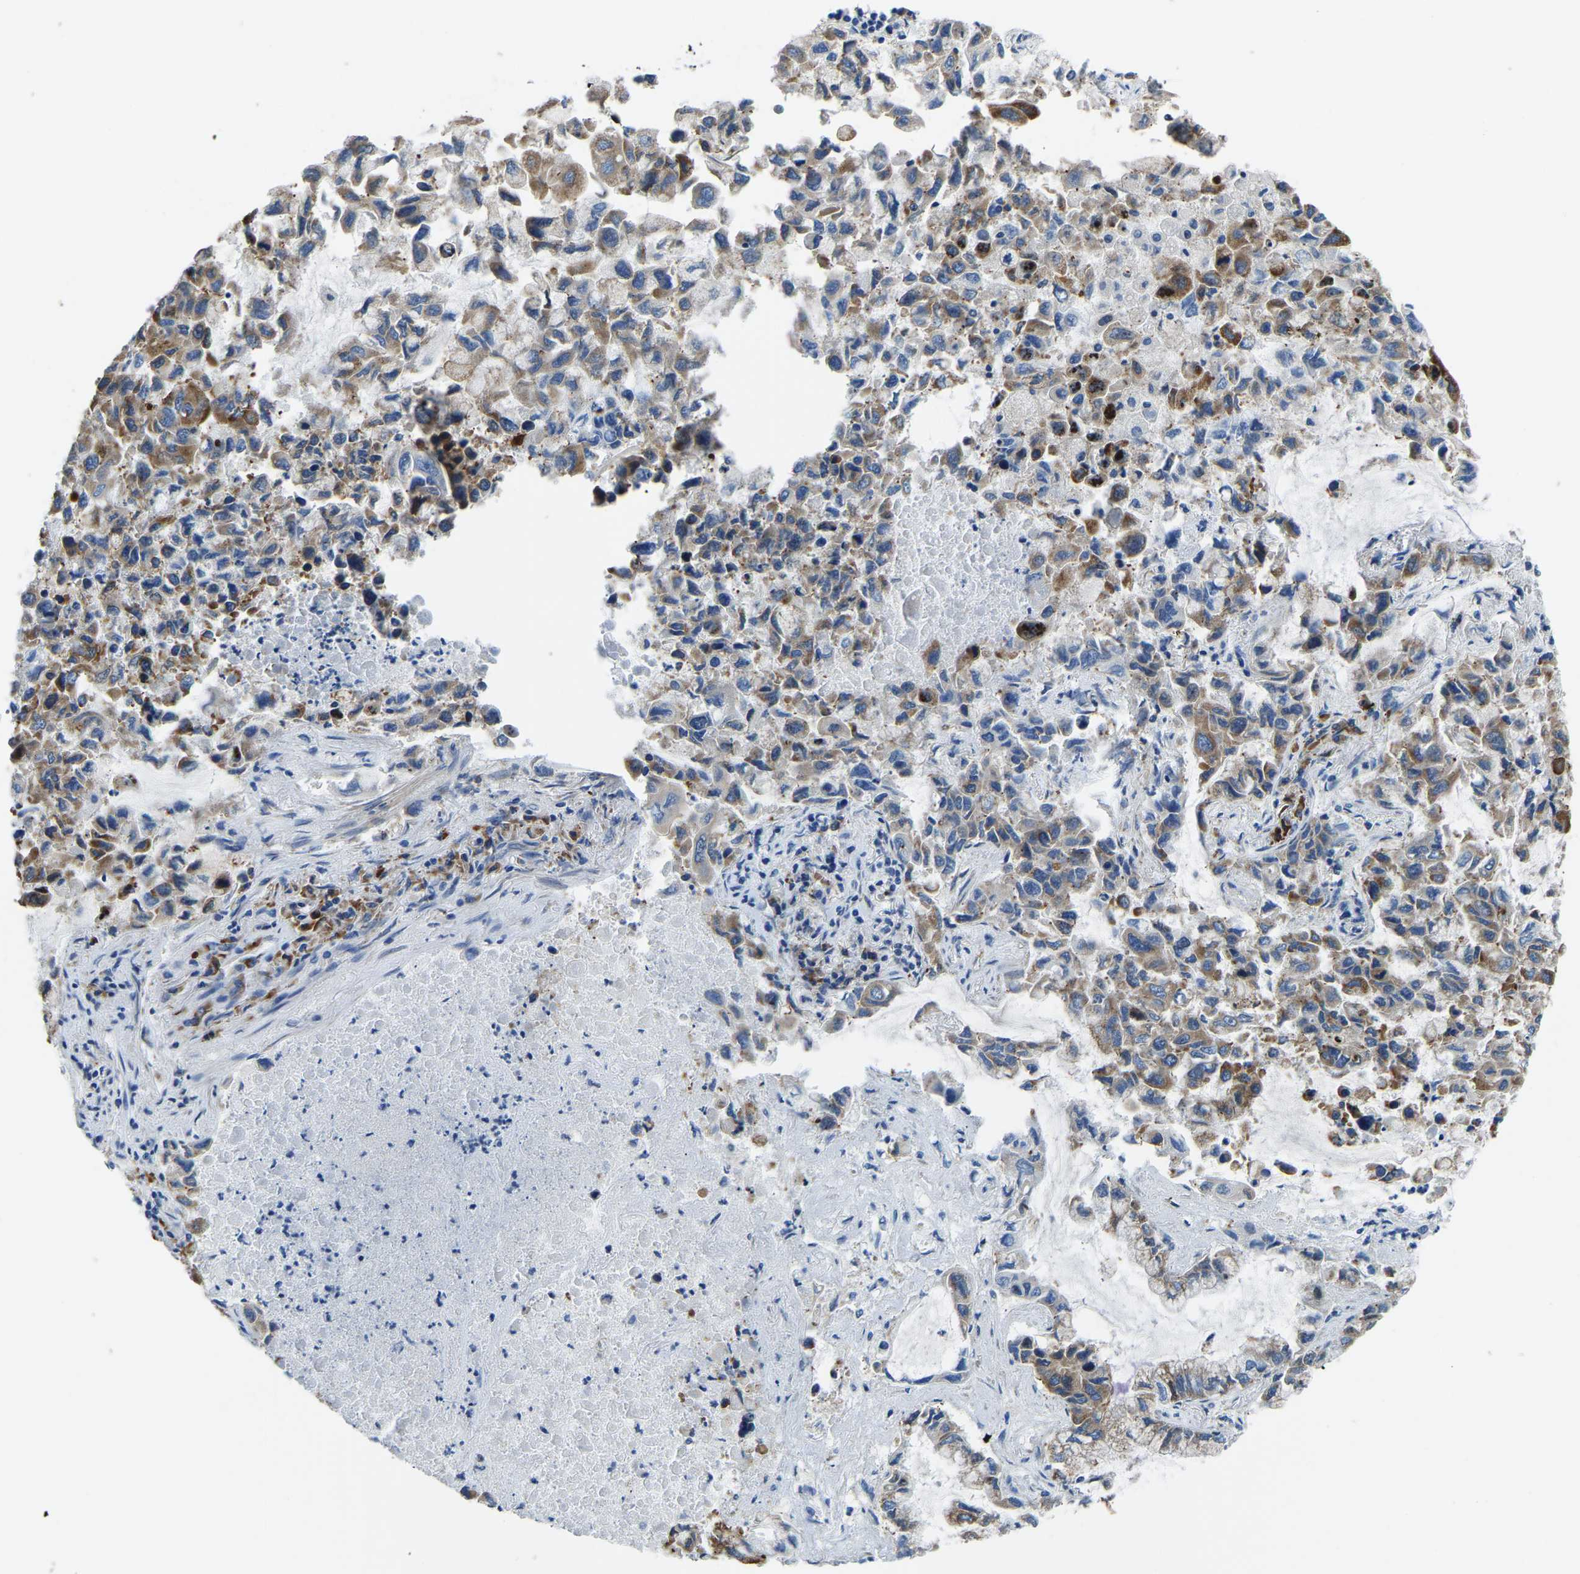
{"staining": {"intensity": "moderate", "quantity": "25%-75%", "location": "cytoplasmic/membranous"}, "tissue": "lung cancer", "cell_type": "Tumor cells", "image_type": "cancer", "snomed": [{"axis": "morphology", "description": "Adenocarcinoma, NOS"}, {"axis": "topography", "description": "Lung"}], "caption": "Immunohistochemical staining of human adenocarcinoma (lung) exhibits medium levels of moderate cytoplasmic/membranous expression in about 25%-75% of tumor cells.", "gene": "LIAS", "patient": {"sex": "male", "age": 64}}